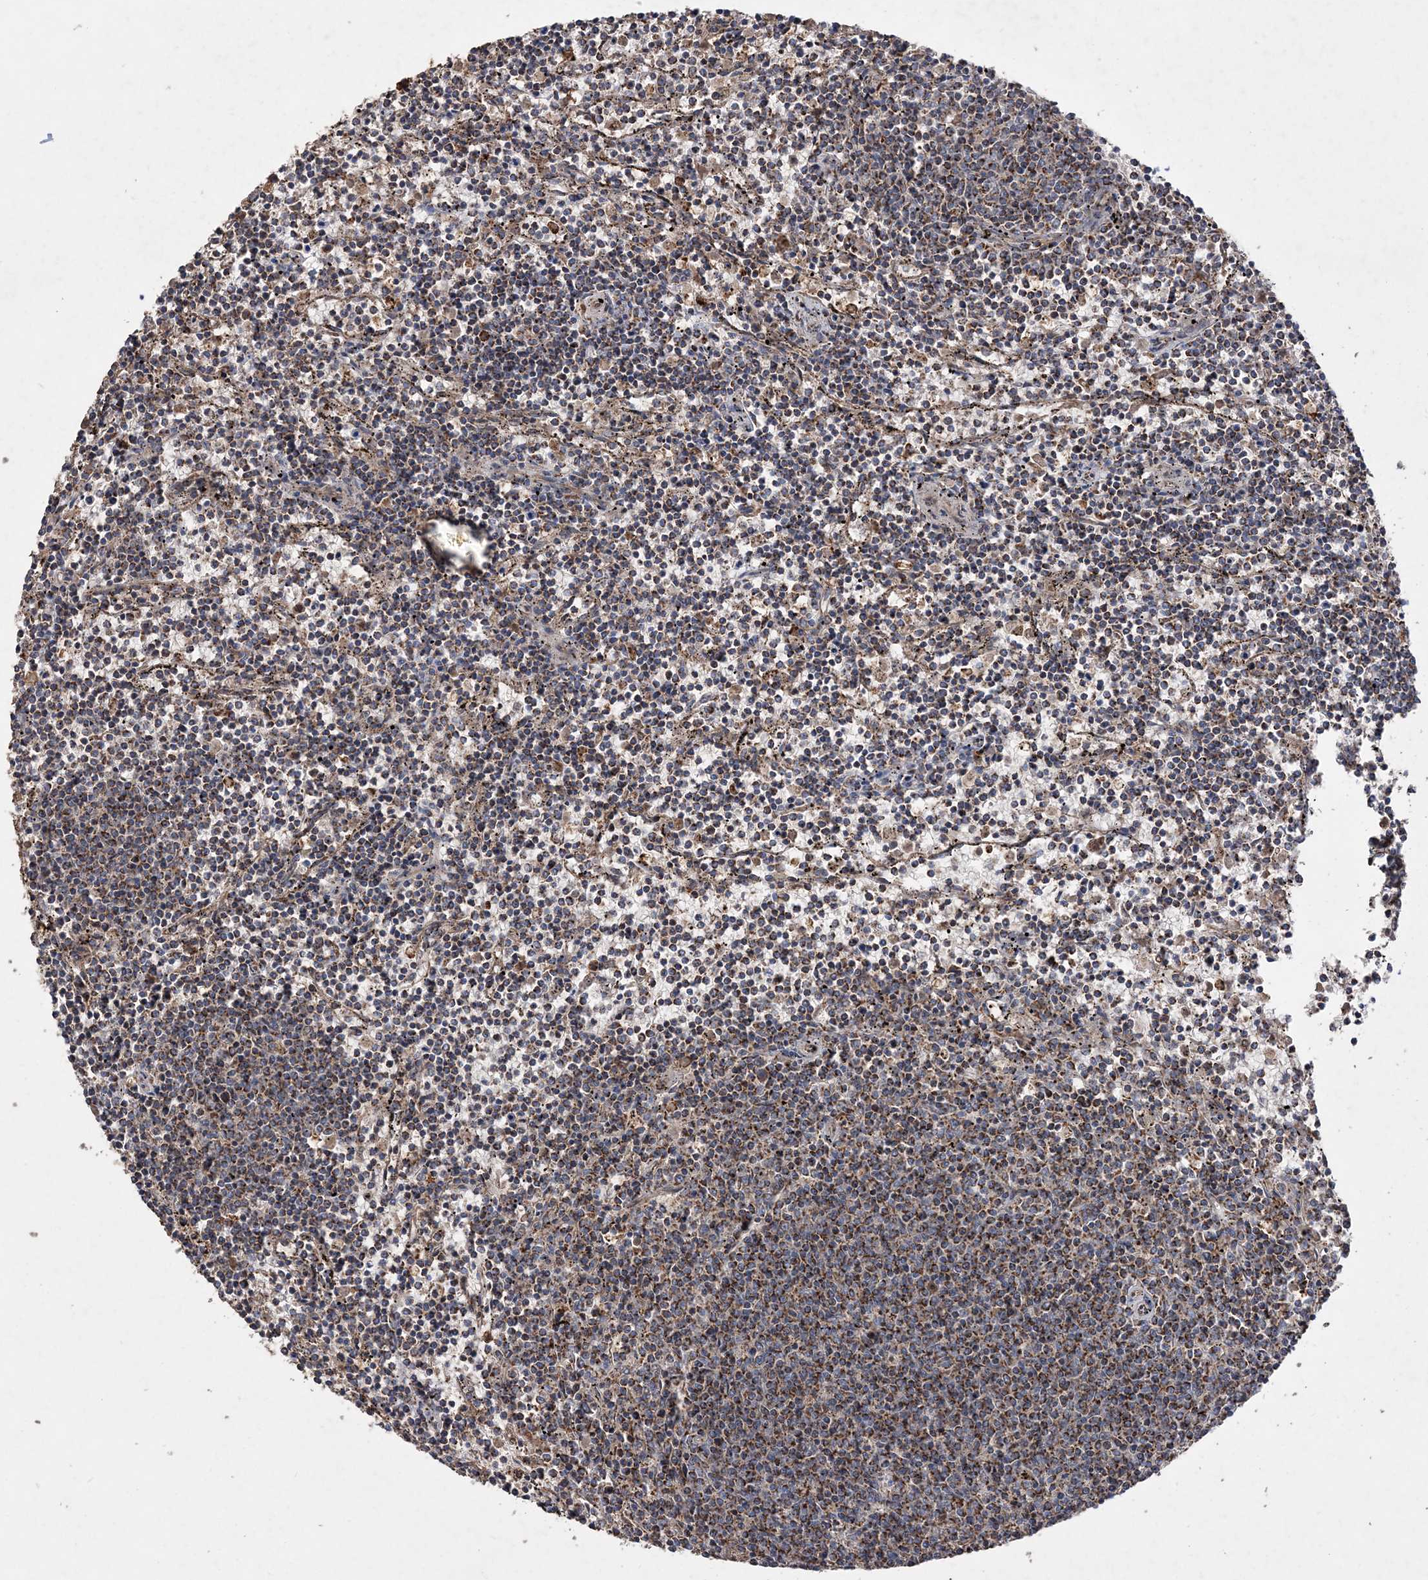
{"staining": {"intensity": "strong", "quantity": ">75%", "location": "cytoplasmic/membranous"}, "tissue": "lymphoma", "cell_type": "Tumor cells", "image_type": "cancer", "snomed": [{"axis": "morphology", "description": "Malignant lymphoma, non-Hodgkin's type, Low grade"}, {"axis": "topography", "description": "Spleen"}], "caption": "Protein staining of lymphoma tissue shows strong cytoplasmic/membranous expression in approximately >75% of tumor cells.", "gene": "POC5", "patient": {"sex": "female", "age": 50}}